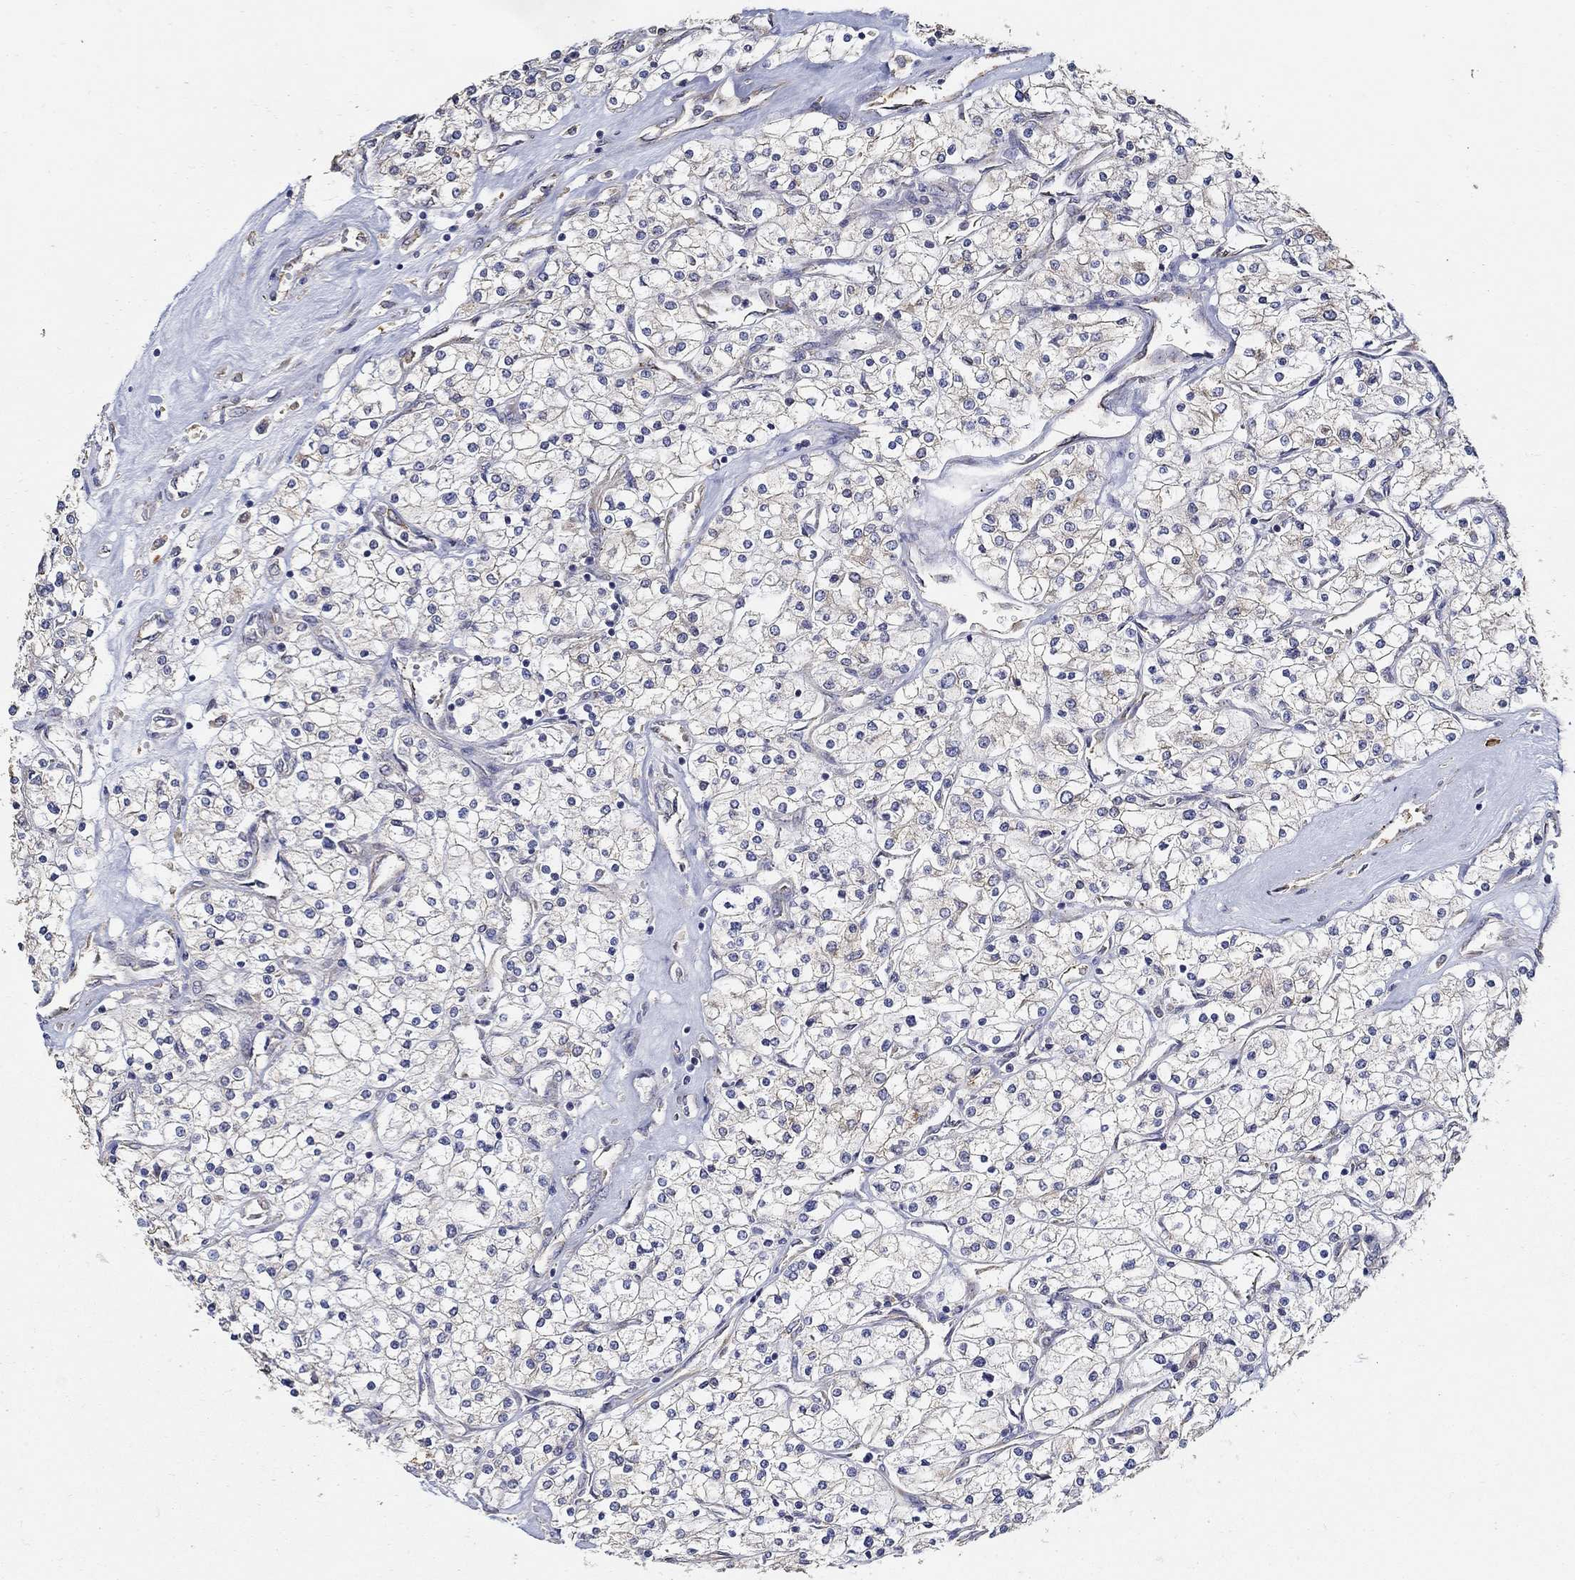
{"staining": {"intensity": "negative", "quantity": "none", "location": "none"}, "tissue": "renal cancer", "cell_type": "Tumor cells", "image_type": "cancer", "snomed": [{"axis": "morphology", "description": "Adenocarcinoma, NOS"}, {"axis": "topography", "description": "Kidney"}], "caption": "This image is of renal adenocarcinoma stained with IHC to label a protein in brown with the nuclei are counter-stained blue. There is no expression in tumor cells.", "gene": "EMILIN3", "patient": {"sex": "male", "age": 80}}